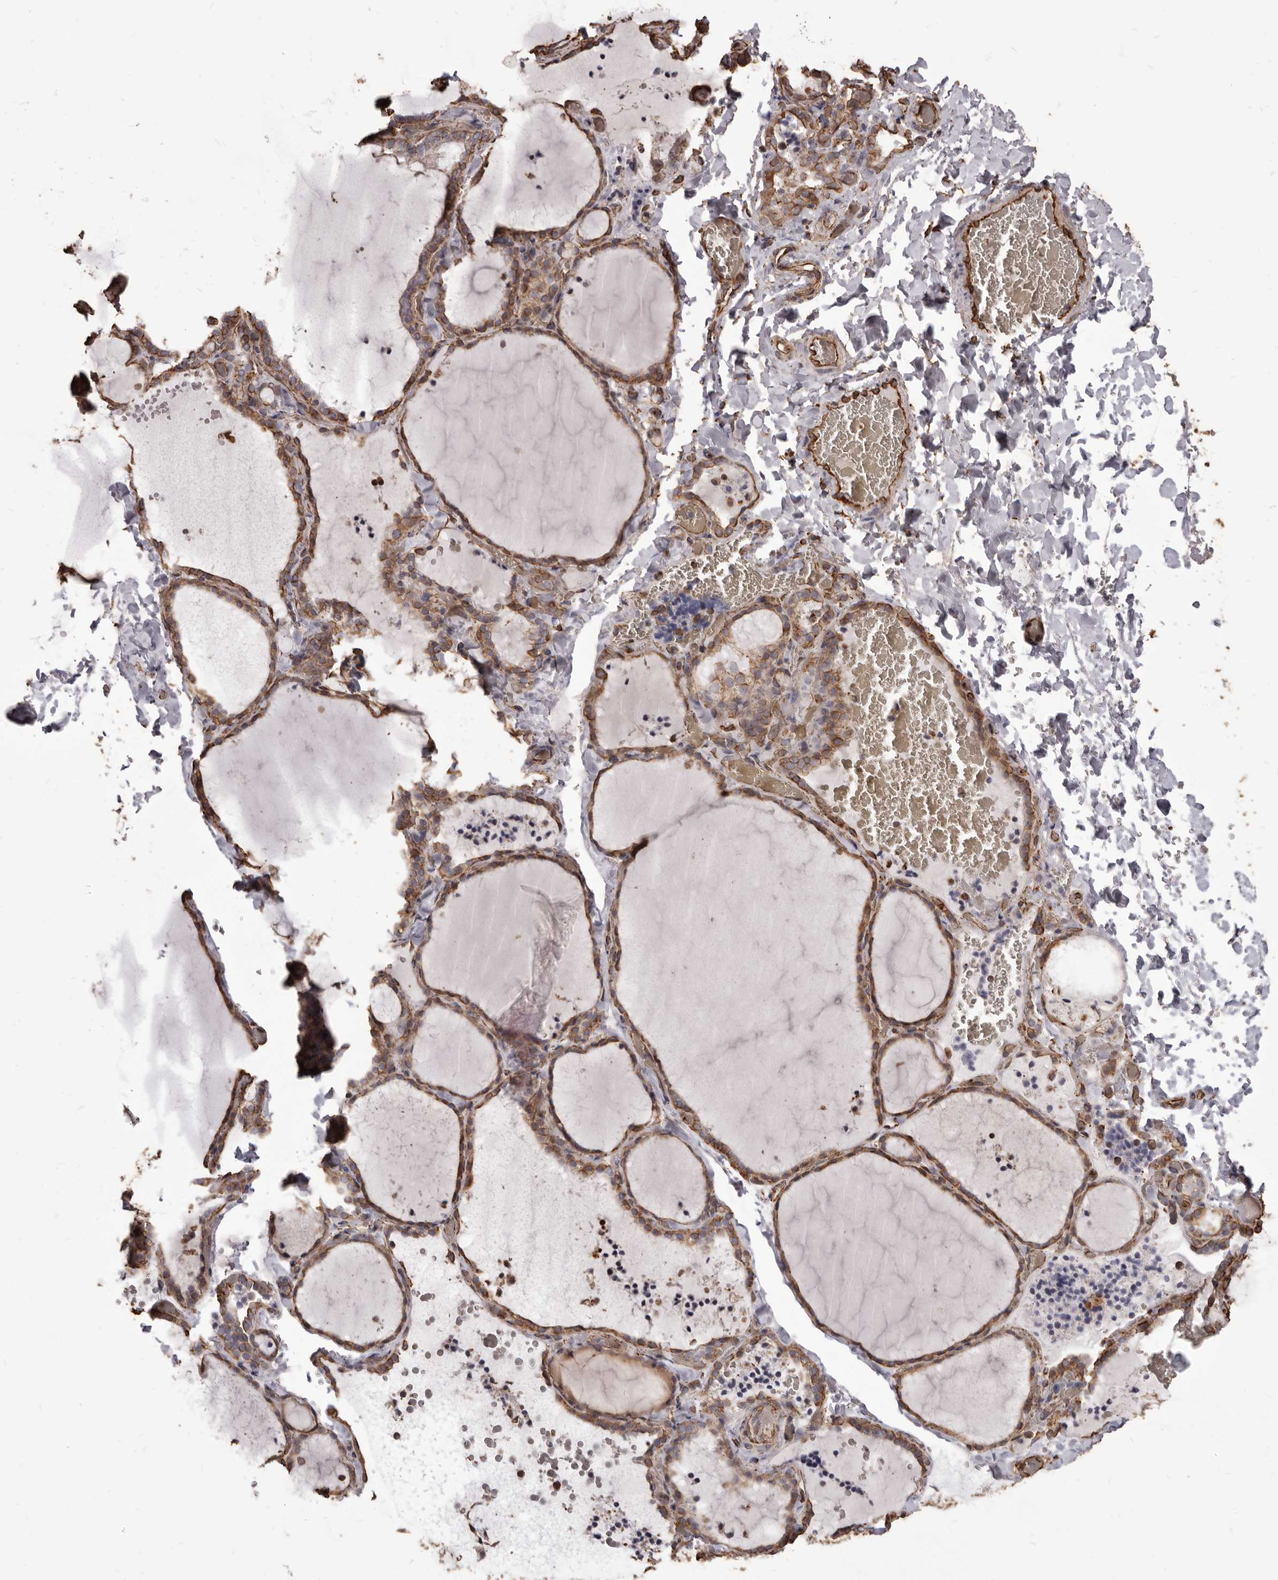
{"staining": {"intensity": "moderate", "quantity": ">75%", "location": "cytoplasmic/membranous"}, "tissue": "thyroid gland", "cell_type": "Glandular cells", "image_type": "normal", "snomed": [{"axis": "morphology", "description": "Normal tissue, NOS"}, {"axis": "topography", "description": "Thyroid gland"}], "caption": "Glandular cells show medium levels of moderate cytoplasmic/membranous expression in about >75% of cells in normal thyroid gland. The protein of interest is shown in brown color, while the nuclei are stained blue.", "gene": "MTURN", "patient": {"sex": "female", "age": 22}}